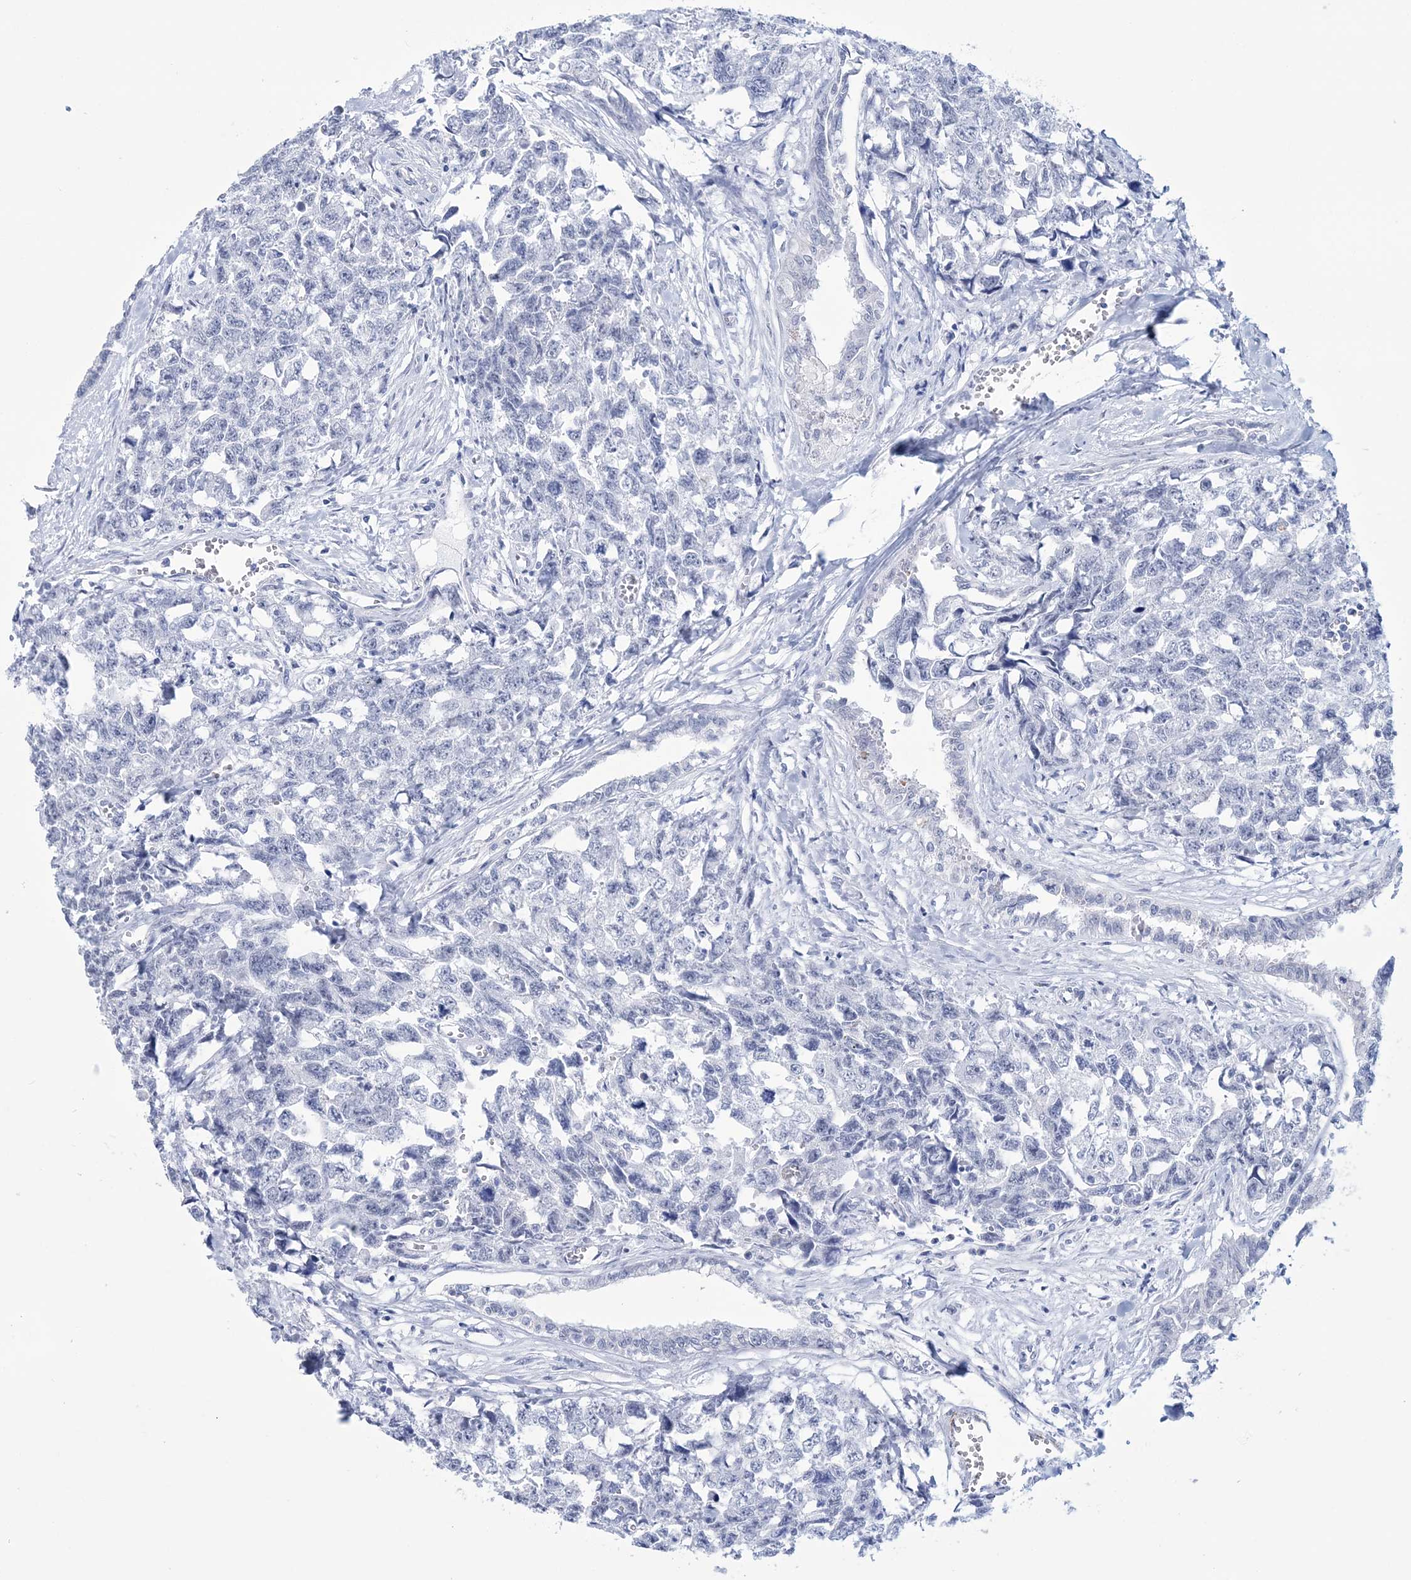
{"staining": {"intensity": "negative", "quantity": "none", "location": "none"}, "tissue": "testis cancer", "cell_type": "Tumor cells", "image_type": "cancer", "snomed": [{"axis": "morphology", "description": "Carcinoma, Embryonal, NOS"}, {"axis": "topography", "description": "Testis"}], "caption": "High magnification brightfield microscopy of testis cancer stained with DAB (brown) and counterstained with hematoxylin (blue): tumor cells show no significant staining. (Stains: DAB IHC with hematoxylin counter stain, Microscopy: brightfield microscopy at high magnification).", "gene": "DPCD", "patient": {"sex": "male", "age": 31}}